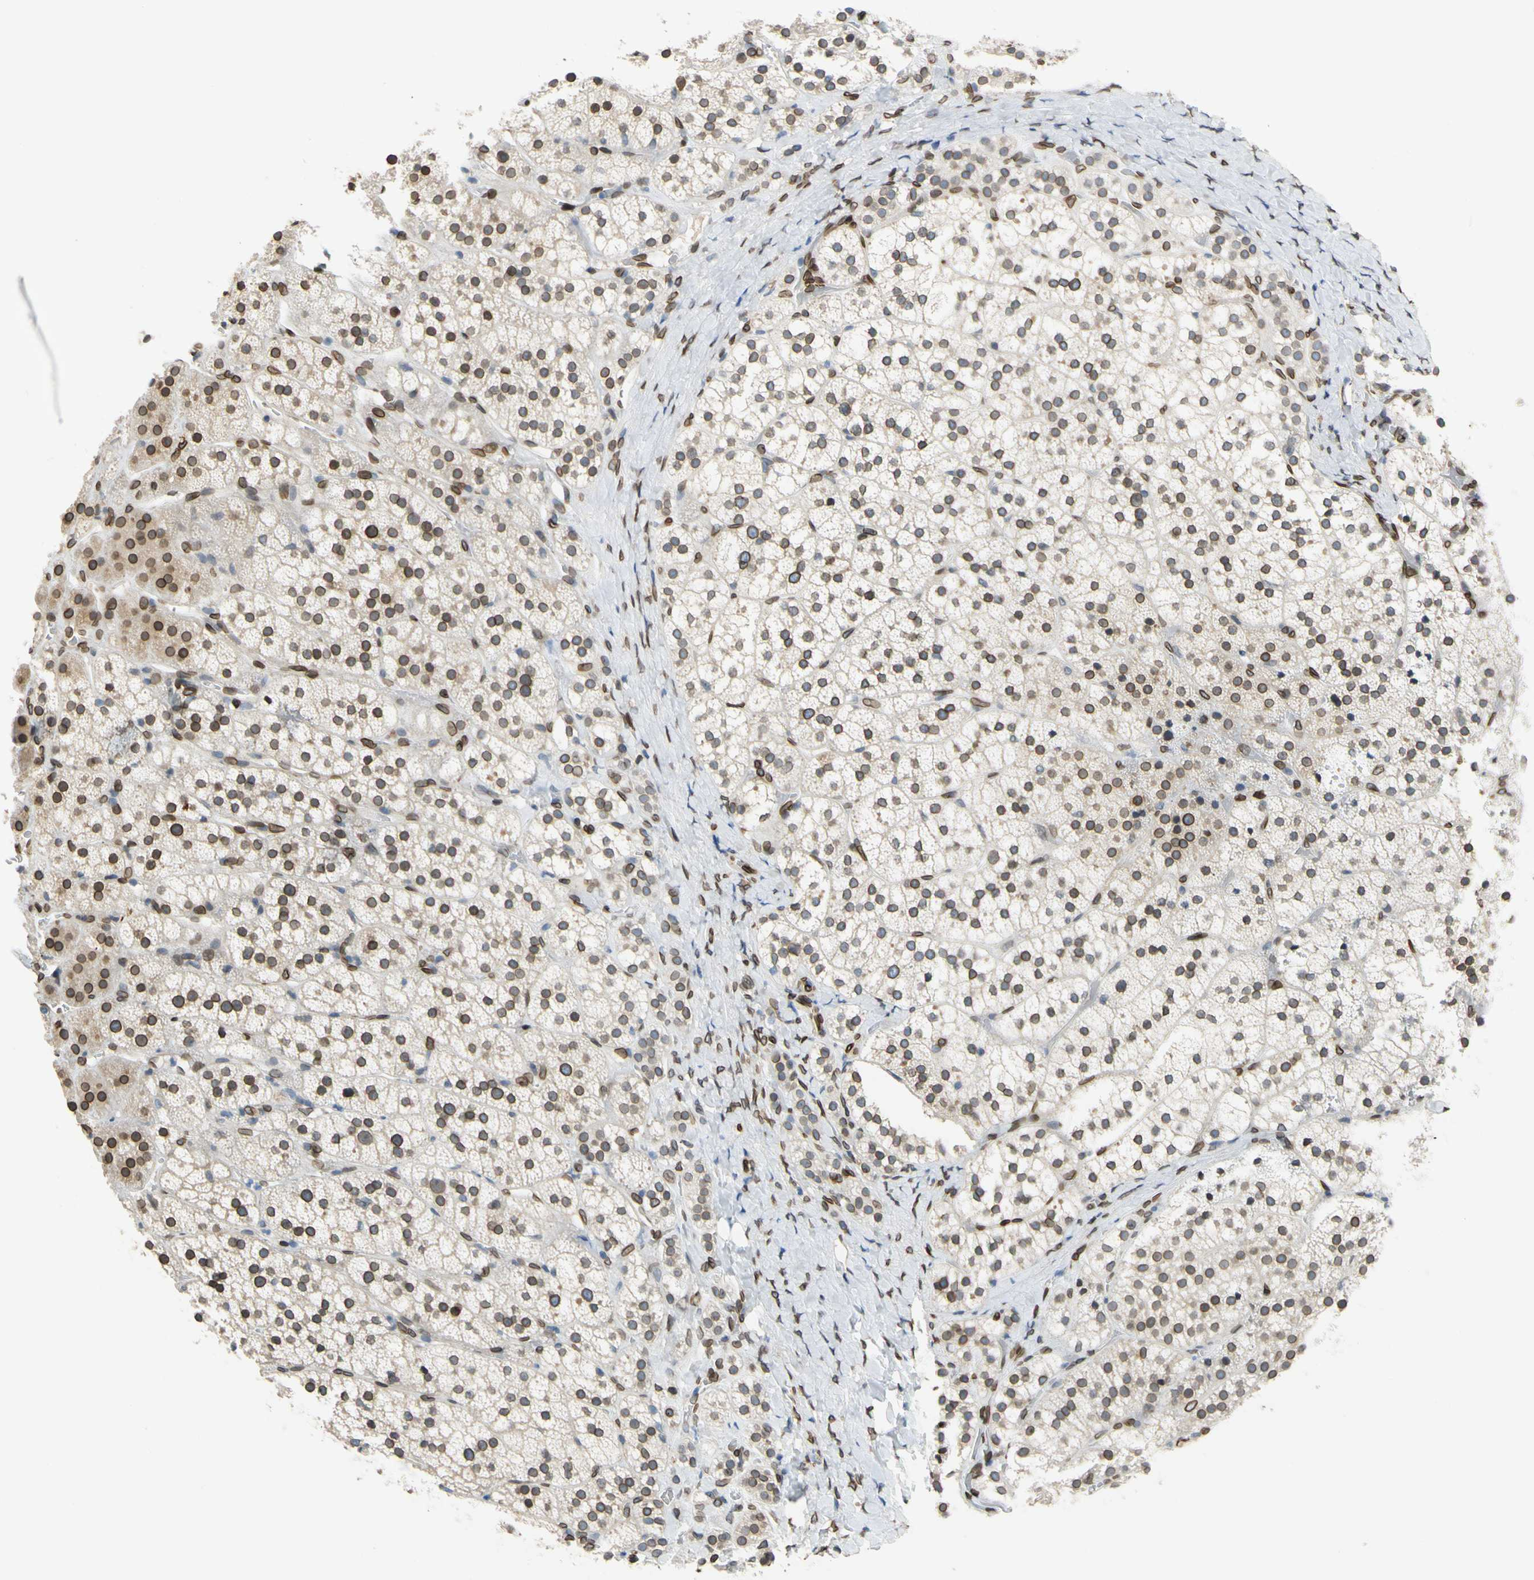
{"staining": {"intensity": "moderate", "quantity": ">75%", "location": "cytoplasmic/membranous,nuclear"}, "tissue": "adrenal gland", "cell_type": "Glandular cells", "image_type": "normal", "snomed": [{"axis": "morphology", "description": "Normal tissue, NOS"}, {"axis": "topography", "description": "Adrenal gland"}], "caption": "Glandular cells display medium levels of moderate cytoplasmic/membranous,nuclear expression in about >75% of cells in benign adrenal gland.", "gene": "SUN1", "patient": {"sex": "female", "age": 44}}